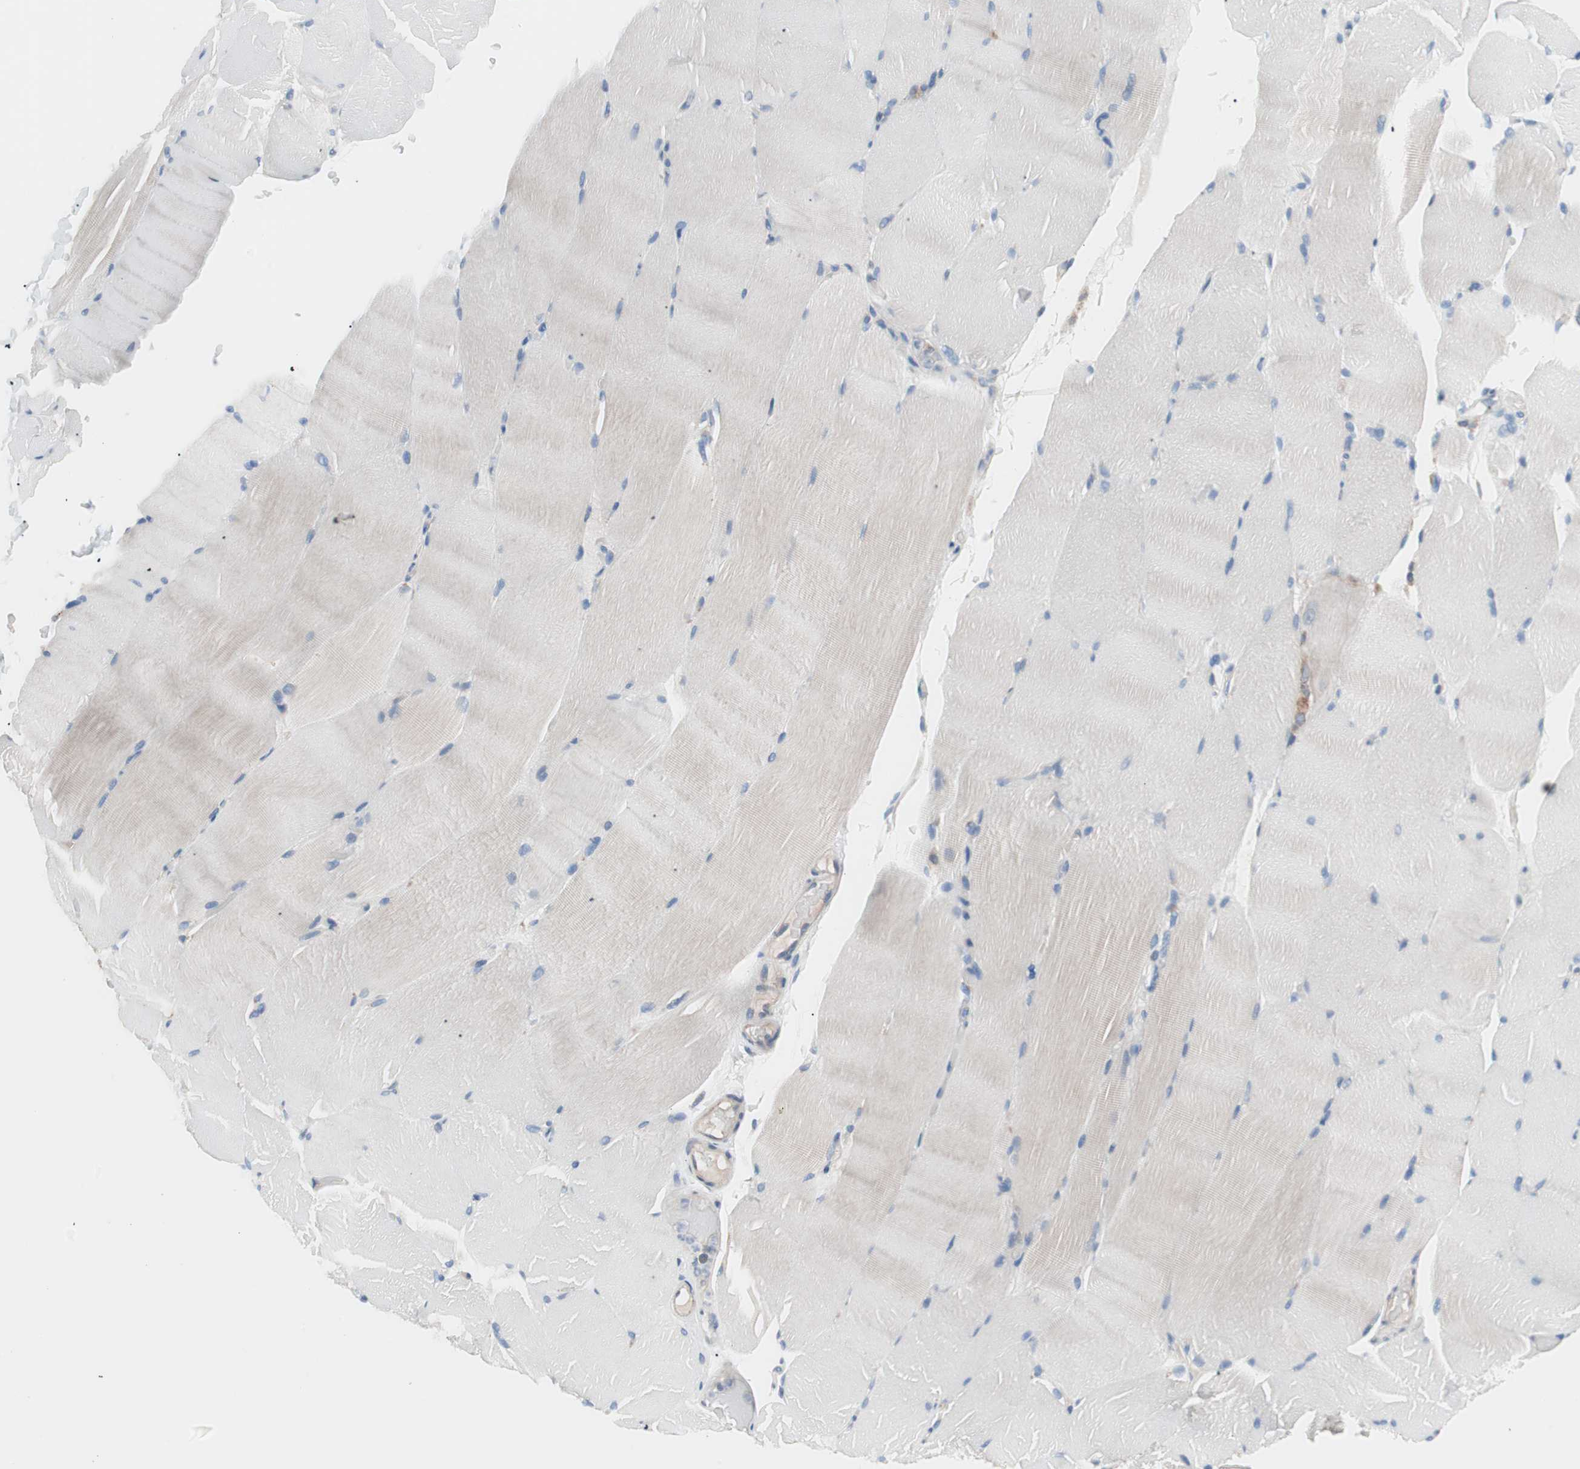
{"staining": {"intensity": "weak", "quantity": "<25%", "location": "cytoplasmic/membranous"}, "tissue": "skeletal muscle", "cell_type": "Myocytes", "image_type": "normal", "snomed": [{"axis": "morphology", "description": "Normal tissue, NOS"}, {"axis": "topography", "description": "Skeletal muscle"}, {"axis": "topography", "description": "Parathyroid gland"}], "caption": "Immunohistochemical staining of benign skeletal muscle reveals no significant staining in myocytes.", "gene": "SLC27A4", "patient": {"sex": "female", "age": 37}}